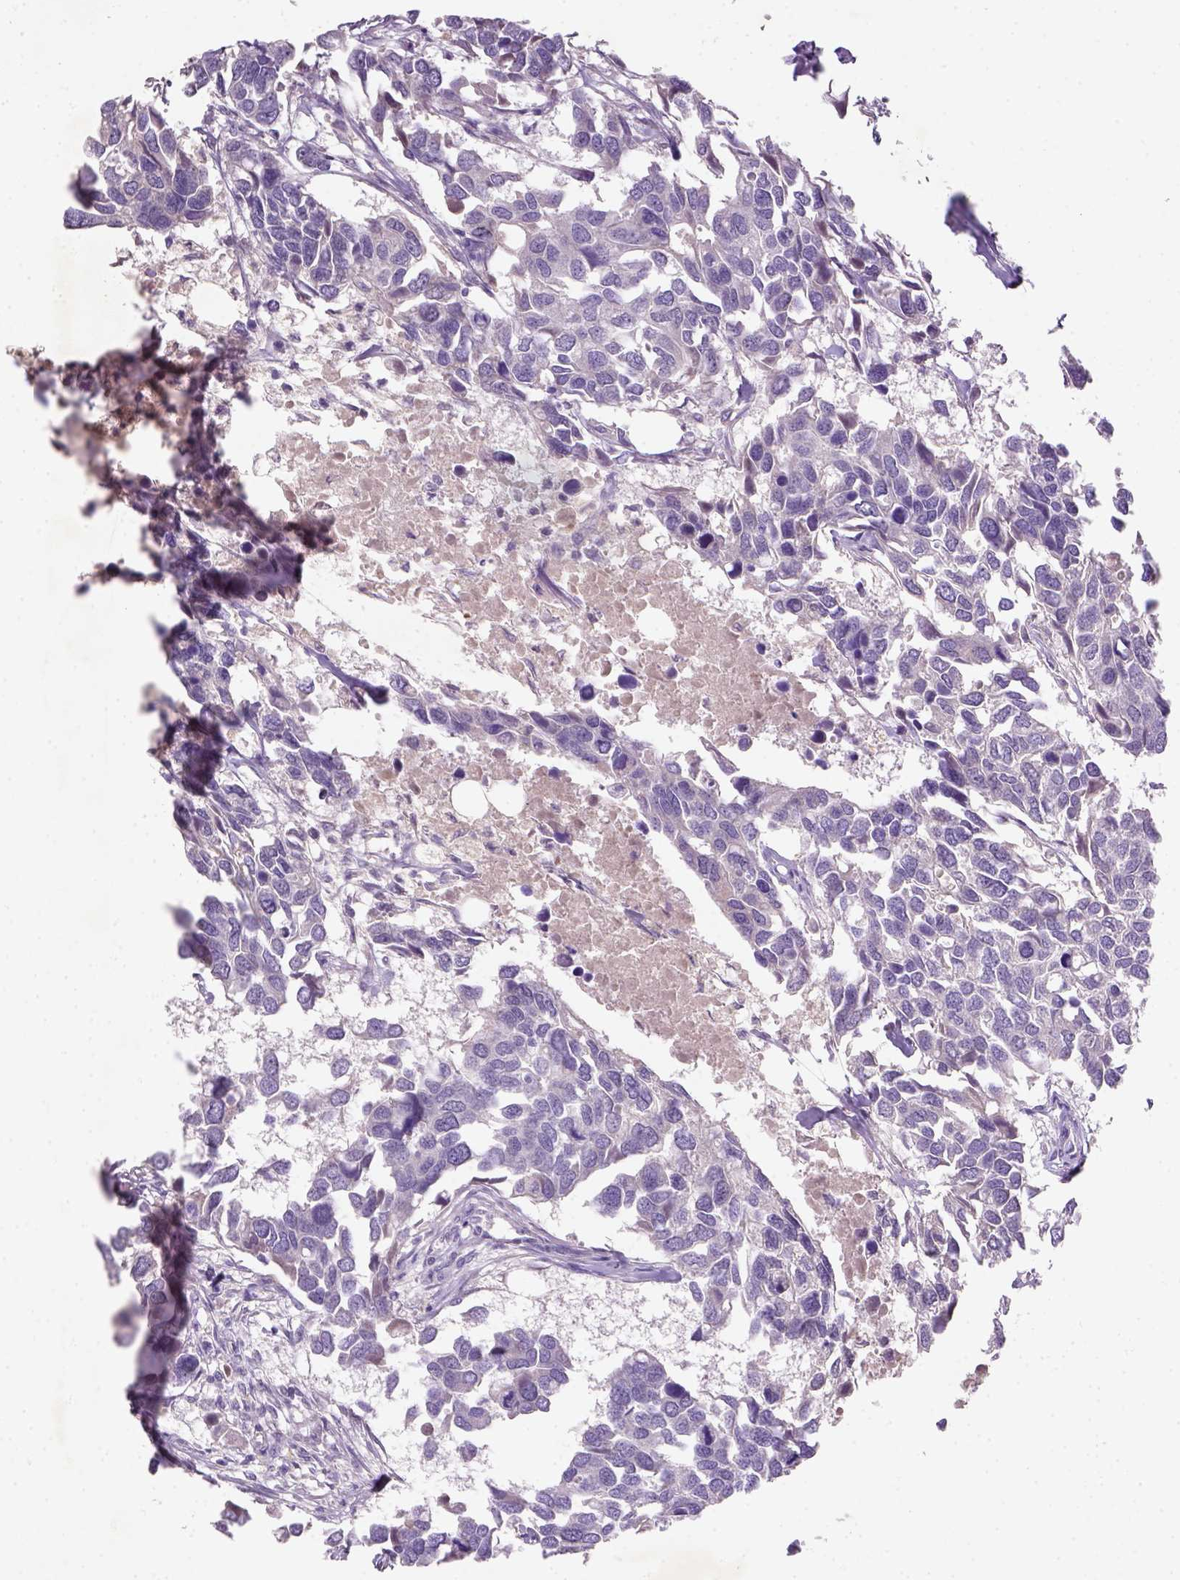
{"staining": {"intensity": "negative", "quantity": "none", "location": "none"}, "tissue": "breast cancer", "cell_type": "Tumor cells", "image_type": "cancer", "snomed": [{"axis": "morphology", "description": "Duct carcinoma"}, {"axis": "topography", "description": "Breast"}], "caption": "Breast cancer (intraductal carcinoma) stained for a protein using IHC shows no positivity tumor cells.", "gene": "NLGN2", "patient": {"sex": "female", "age": 83}}